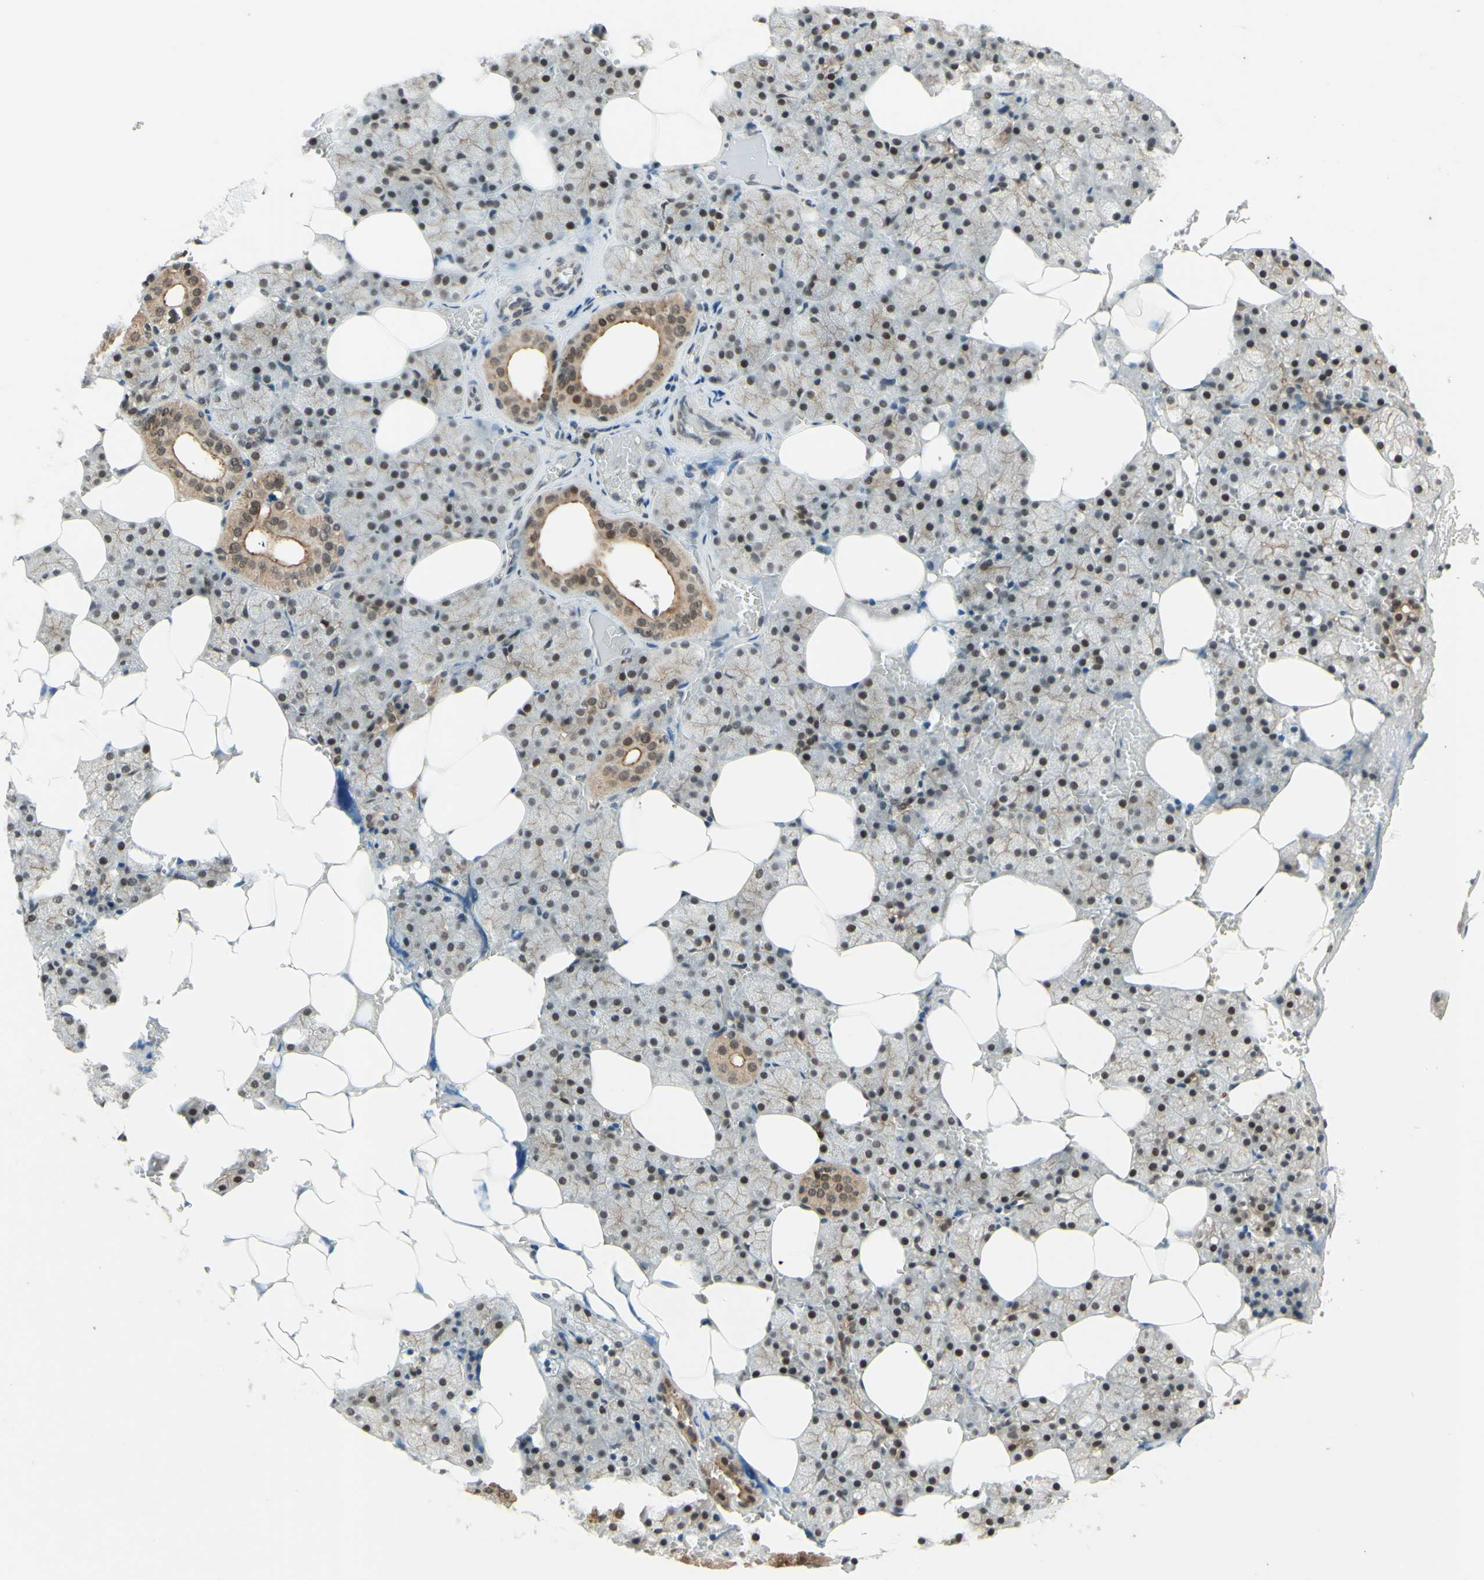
{"staining": {"intensity": "moderate", "quantity": "25%-75%", "location": "cytoplasmic/membranous,nuclear"}, "tissue": "salivary gland", "cell_type": "Glandular cells", "image_type": "normal", "snomed": [{"axis": "morphology", "description": "Normal tissue, NOS"}, {"axis": "topography", "description": "Salivary gland"}], "caption": "The micrograph shows immunohistochemical staining of unremarkable salivary gland. There is moderate cytoplasmic/membranous,nuclear positivity is seen in about 25%-75% of glandular cells.", "gene": "SMARCB1", "patient": {"sex": "male", "age": 62}}